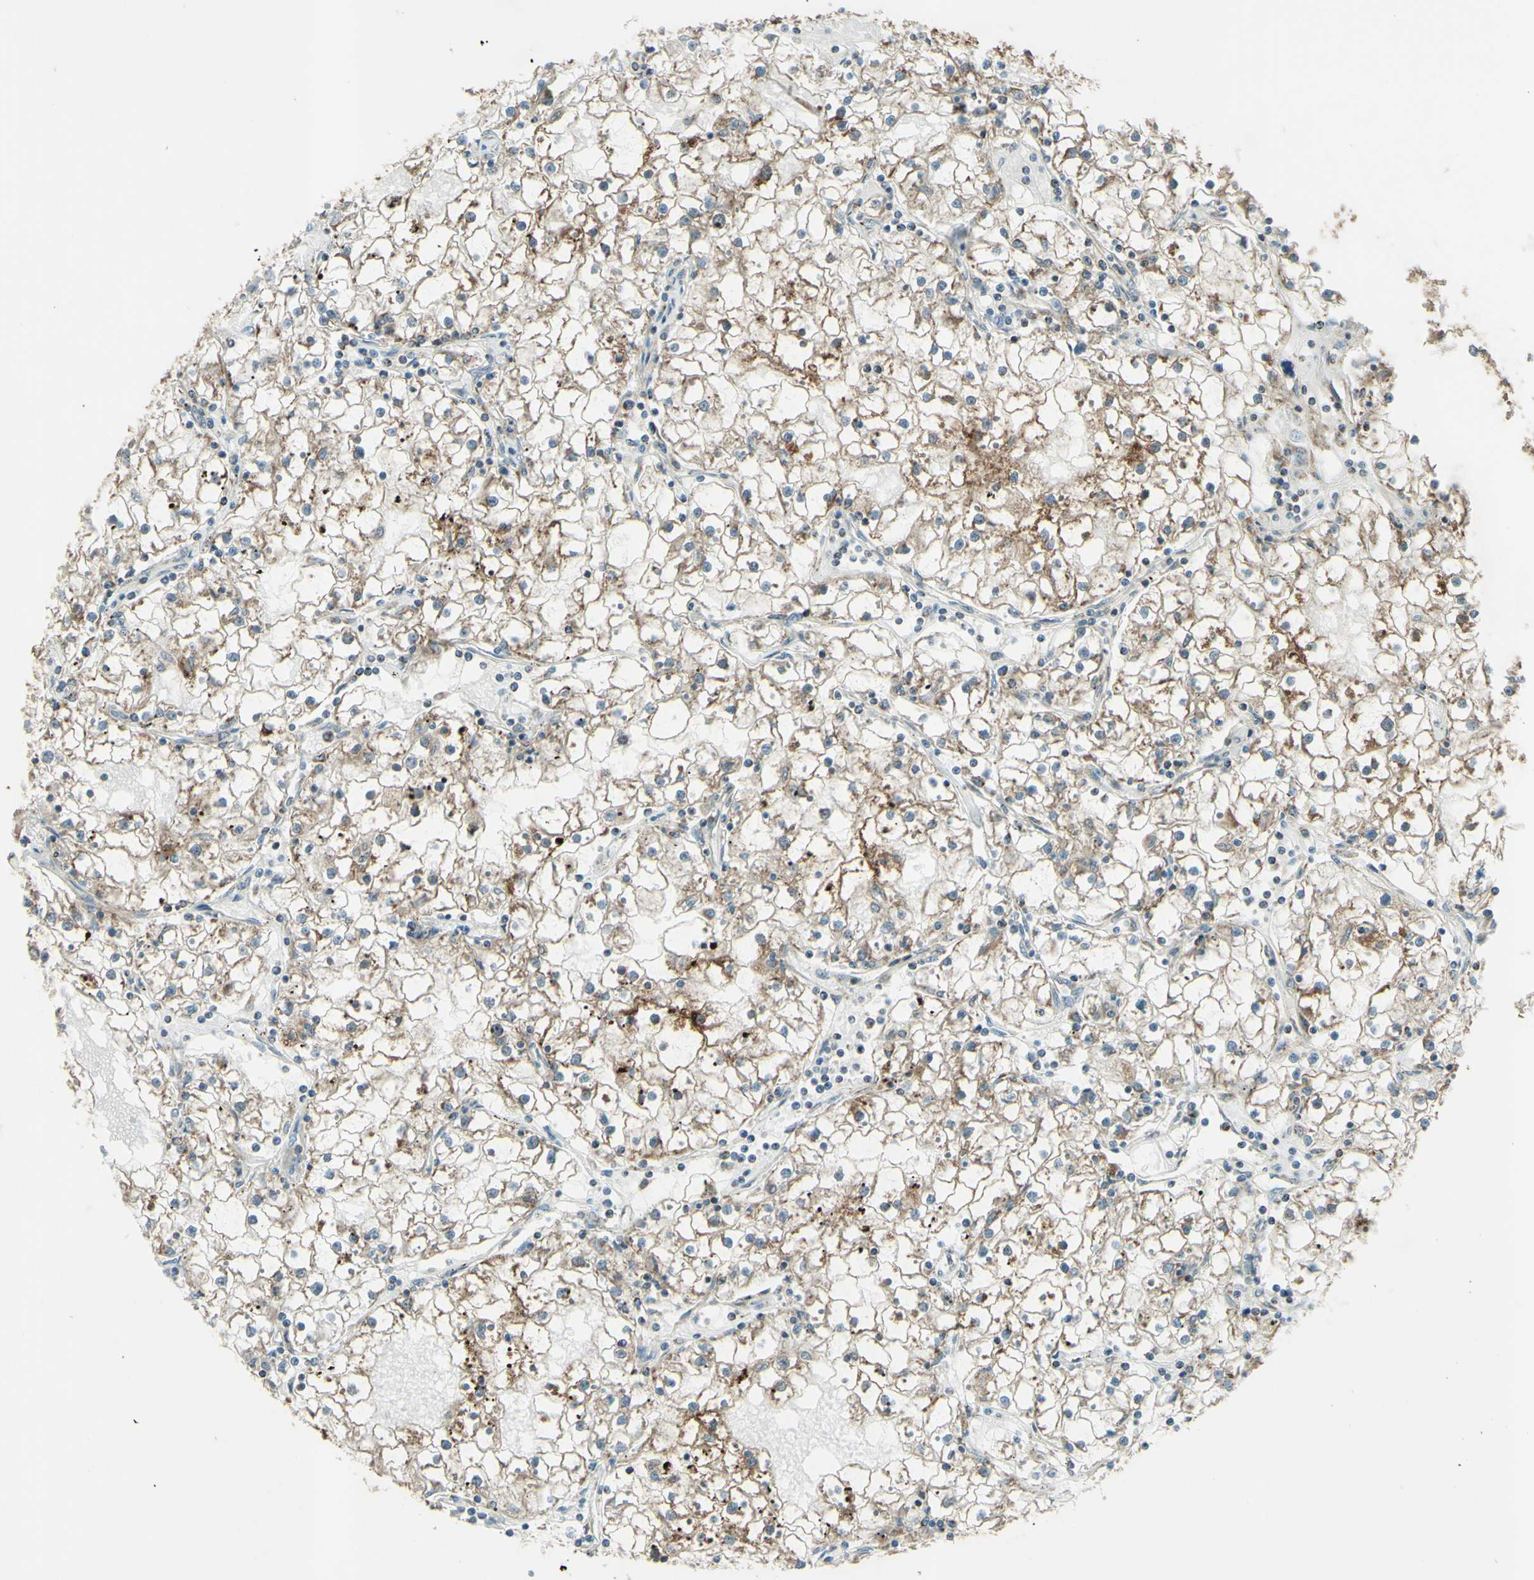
{"staining": {"intensity": "moderate", "quantity": "25%-75%", "location": "cytoplasmic/membranous"}, "tissue": "renal cancer", "cell_type": "Tumor cells", "image_type": "cancer", "snomed": [{"axis": "morphology", "description": "Adenocarcinoma, NOS"}, {"axis": "topography", "description": "Kidney"}], "caption": "Brown immunohistochemical staining in human adenocarcinoma (renal) exhibits moderate cytoplasmic/membranous positivity in about 25%-75% of tumor cells. The protein is shown in brown color, while the nuclei are stained blue.", "gene": "DHRS3", "patient": {"sex": "male", "age": 56}}